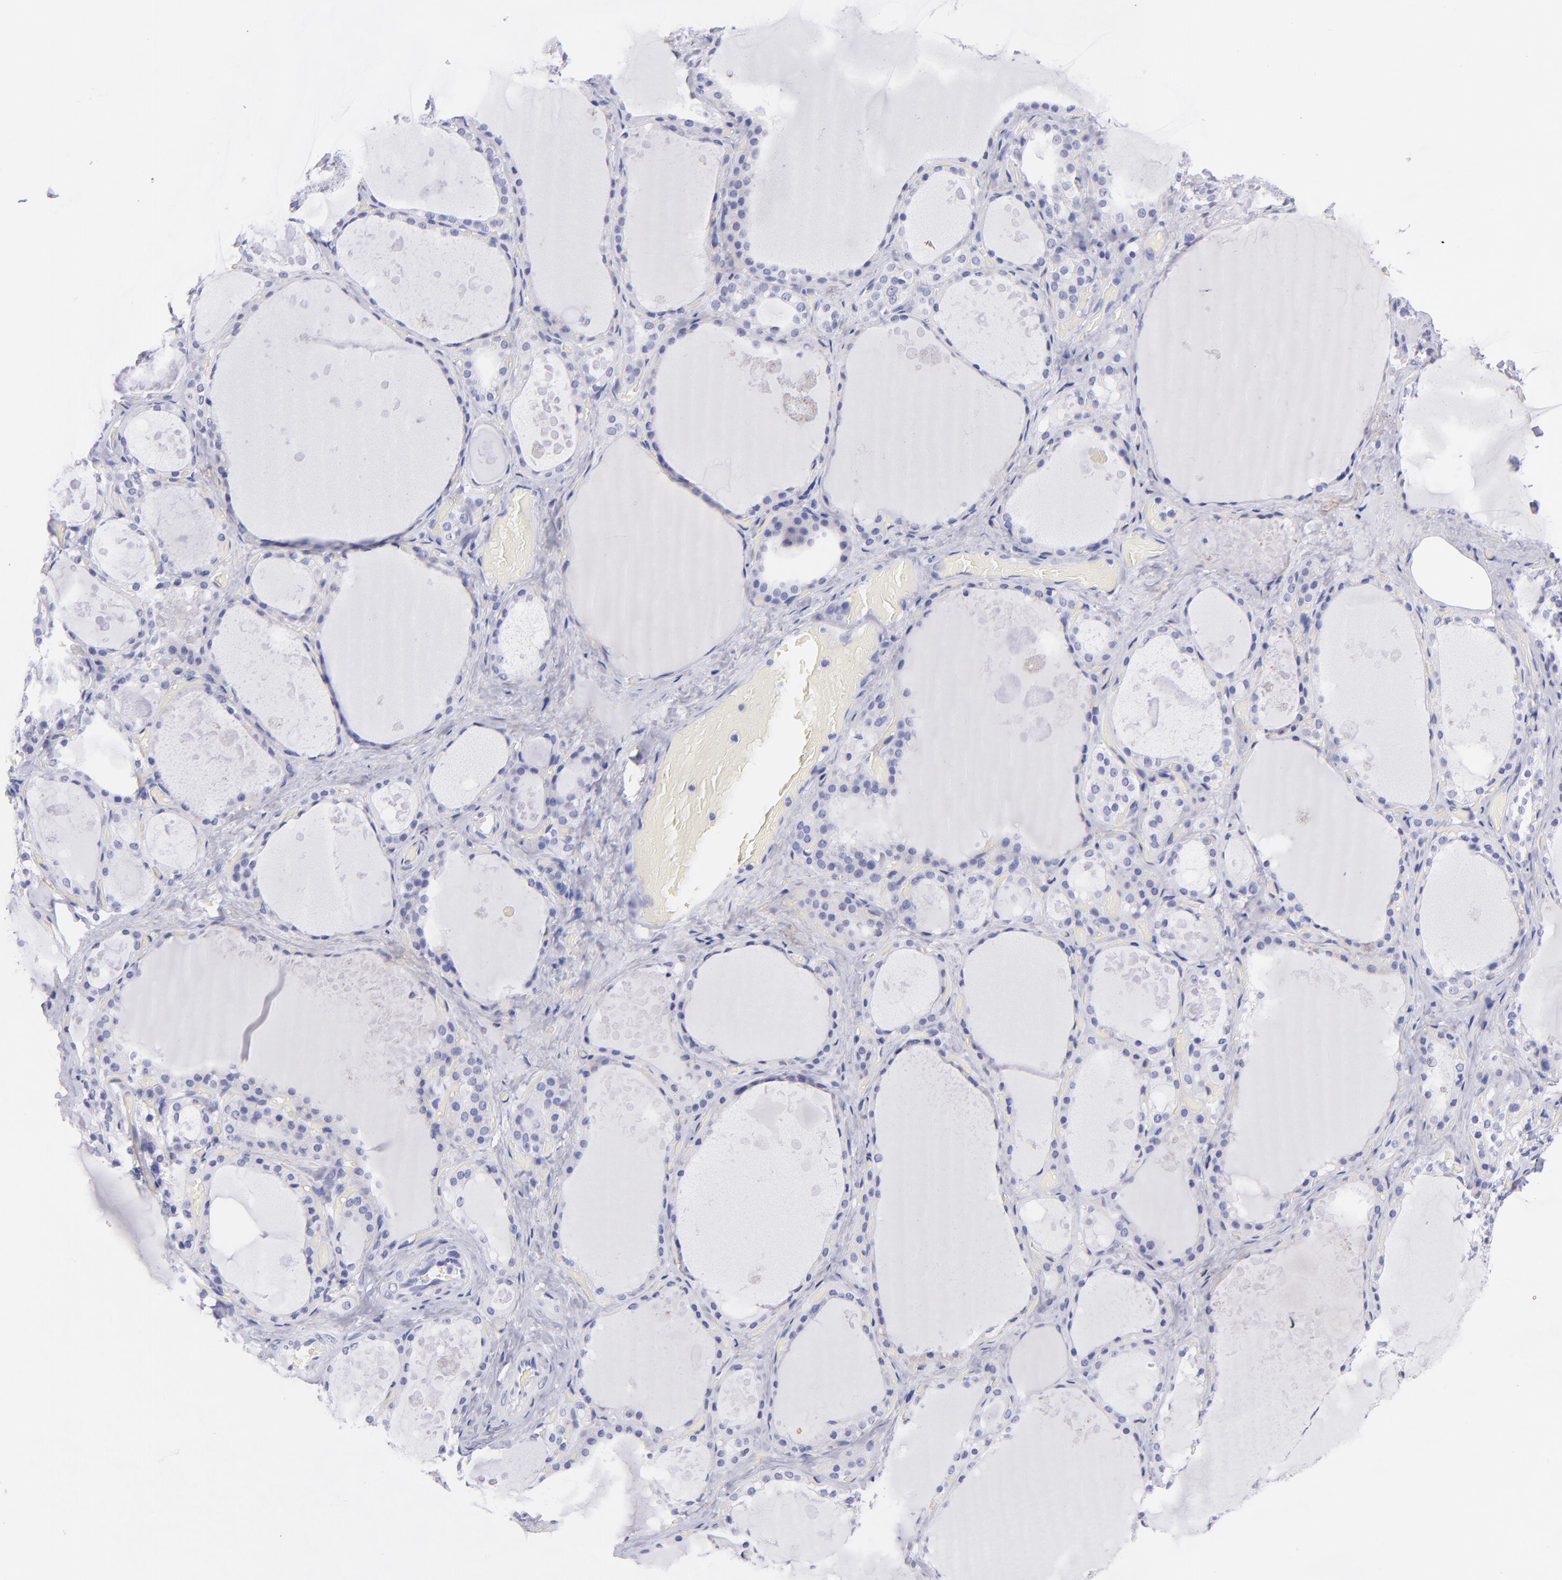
{"staining": {"intensity": "negative", "quantity": "none", "location": "none"}, "tissue": "thyroid gland", "cell_type": "Glandular cells", "image_type": "normal", "snomed": [{"axis": "morphology", "description": "Normal tissue, NOS"}, {"axis": "topography", "description": "Thyroid gland"}], "caption": "High magnification brightfield microscopy of unremarkable thyroid gland stained with DAB (brown) and counterstained with hematoxylin (blue): glandular cells show no significant expression.", "gene": "CNP", "patient": {"sex": "male", "age": 61}}